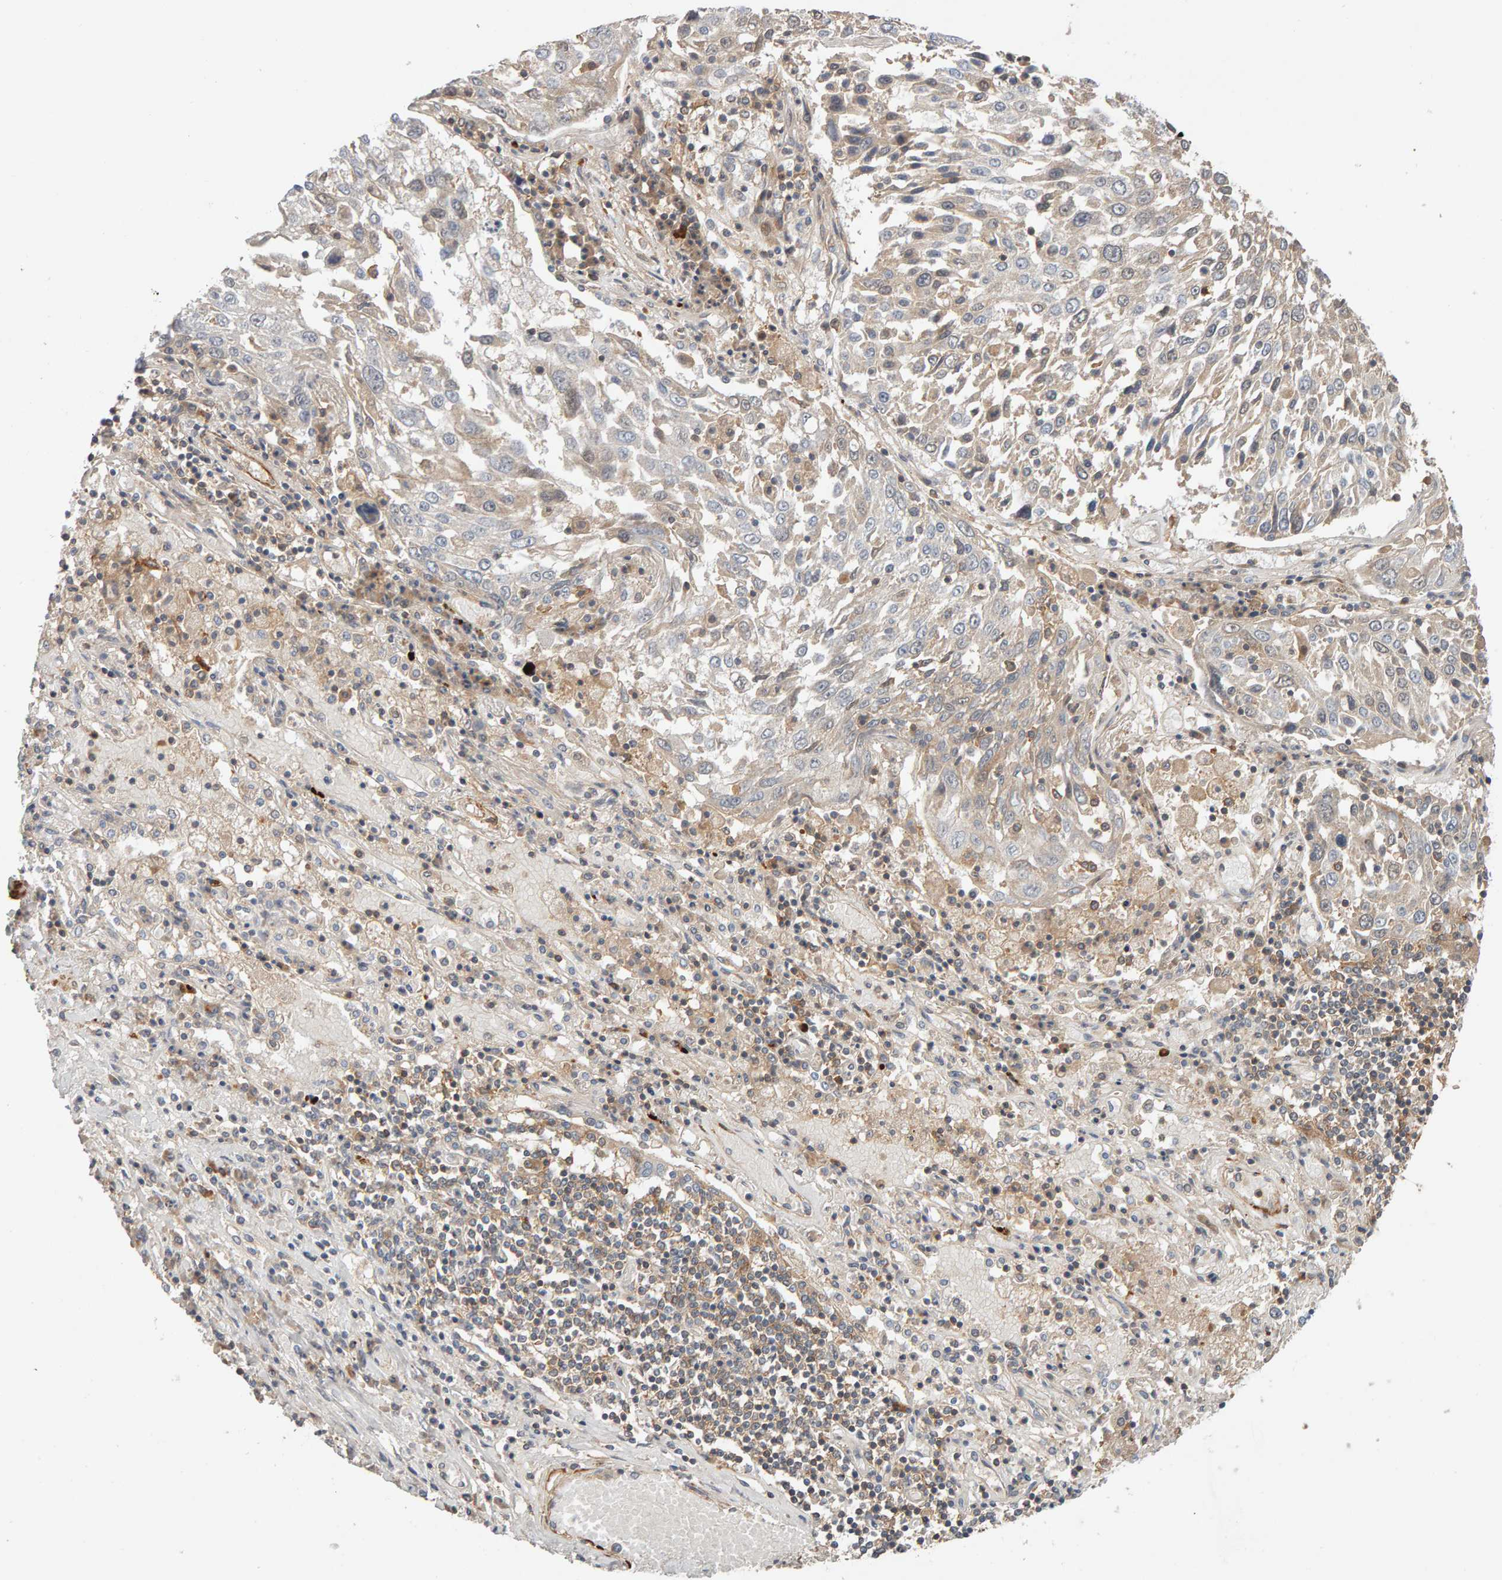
{"staining": {"intensity": "weak", "quantity": "25%-75%", "location": "cytoplasmic/membranous"}, "tissue": "lung cancer", "cell_type": "Tumor cells", "image_type": "cancer", "snomed": [{"axis": "morphology", "description": "Squamous cell carcinoma, NOS"}, {"axis": "topography", "description": "Lung"}], "caption": "Immunohistochemistry of human lung cancer reveals low levels of weak cytoplasmic/membranous expression in about 25%-75% of tumor cells.", "gene": "NUDCD1", "patient": {"sex": "male", "age": 65}}